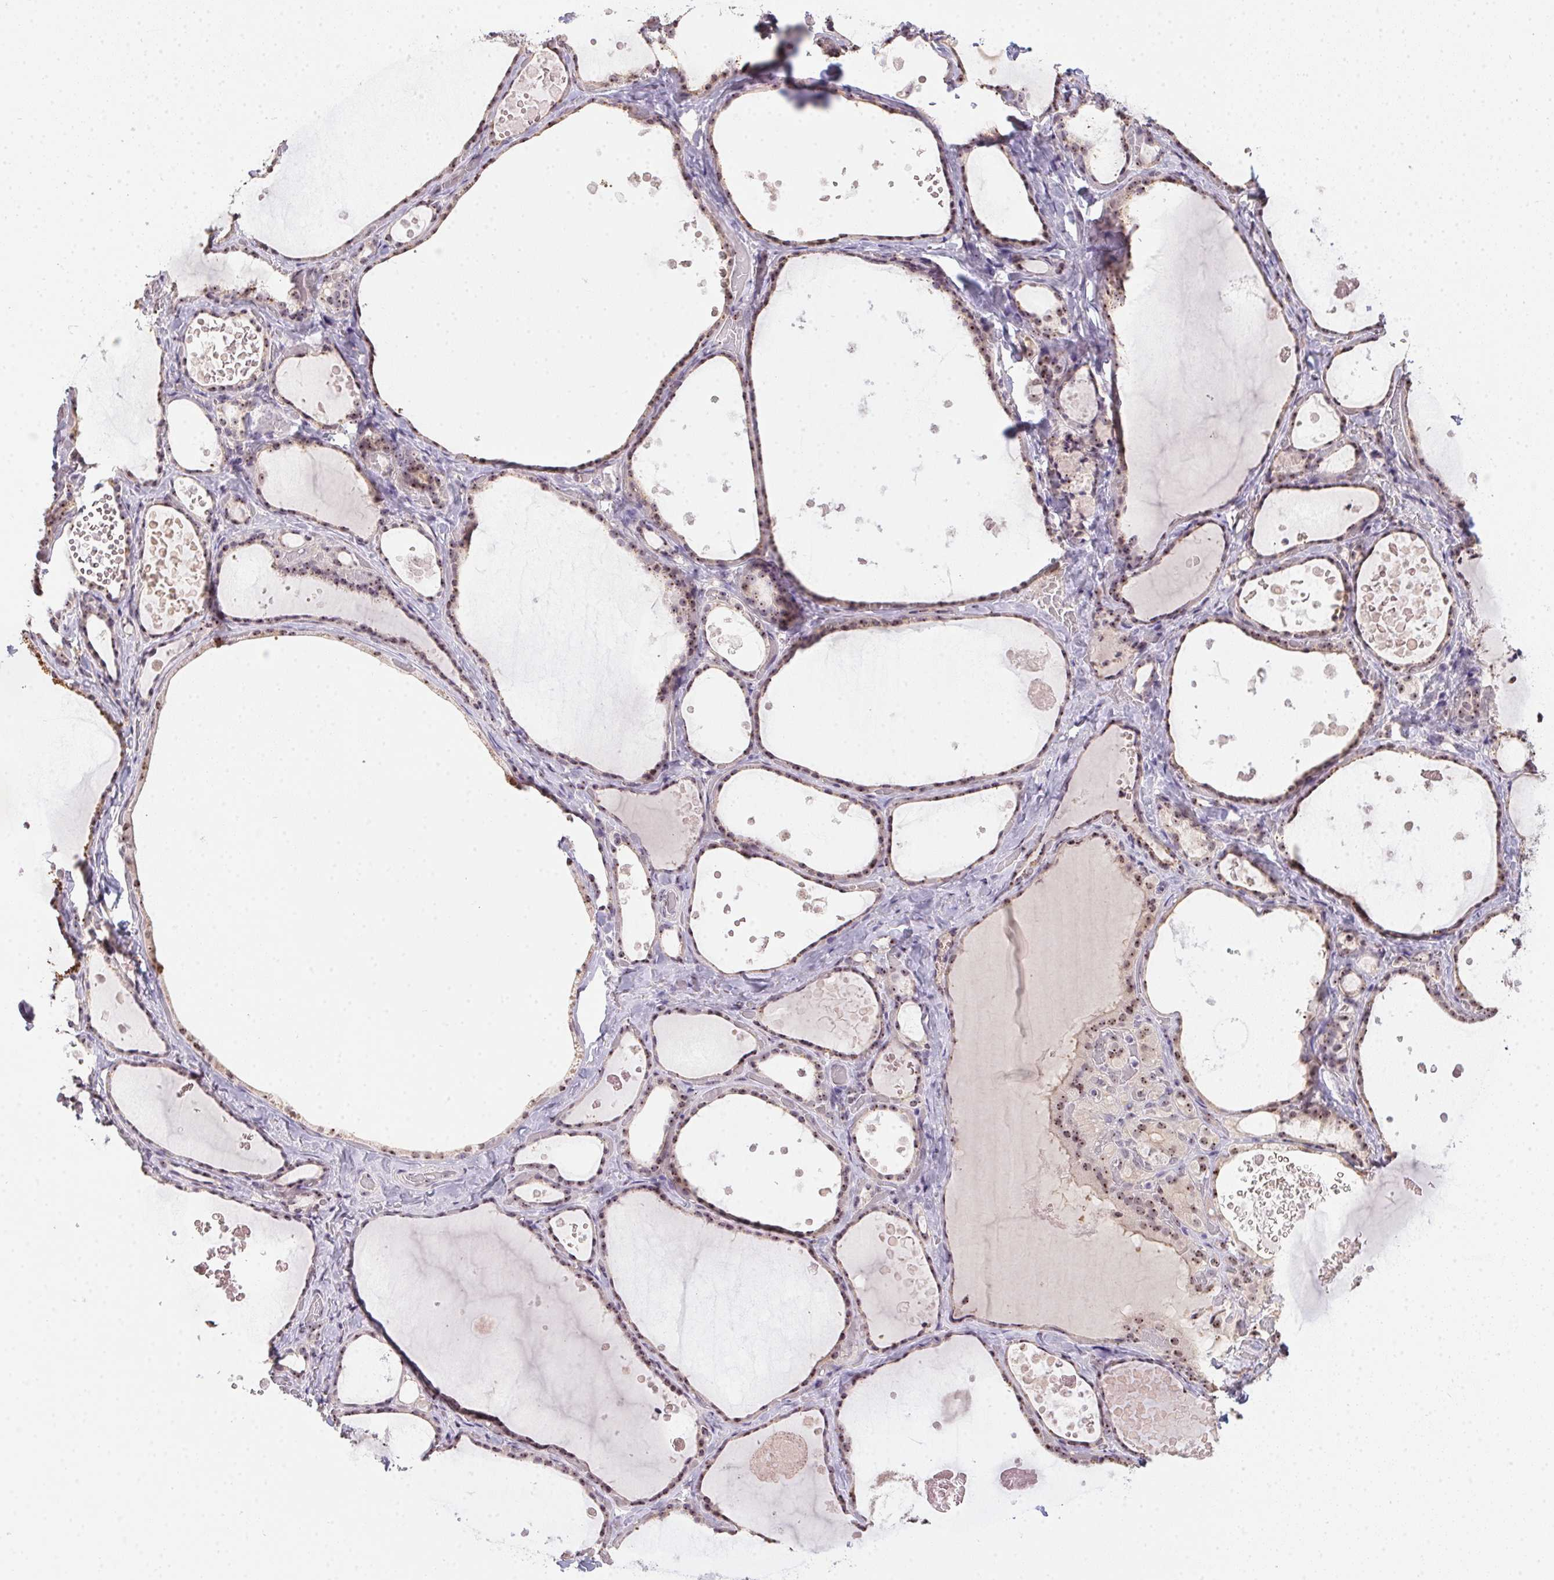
{"staining": {"intensity": "weak", "quantity": ">75%", "location": "nuclear"}, "tissue": "thyroid gland", "cell_type": "Glandular cells", "image_type": "normal", "snomed": [{"axis": "morphology", "description": "Normal tissue, NOS"}, {"axis": "topography", "description": "Thyroid gland"}], "caption": "This histopathology image shows immunohistochemistry staining of normal thyroid gland, with low weak nuclear positivity in approximately >75% of glandular cells.", "gene": "BATF2", "patient": {"sex": "female", "age": 56}}